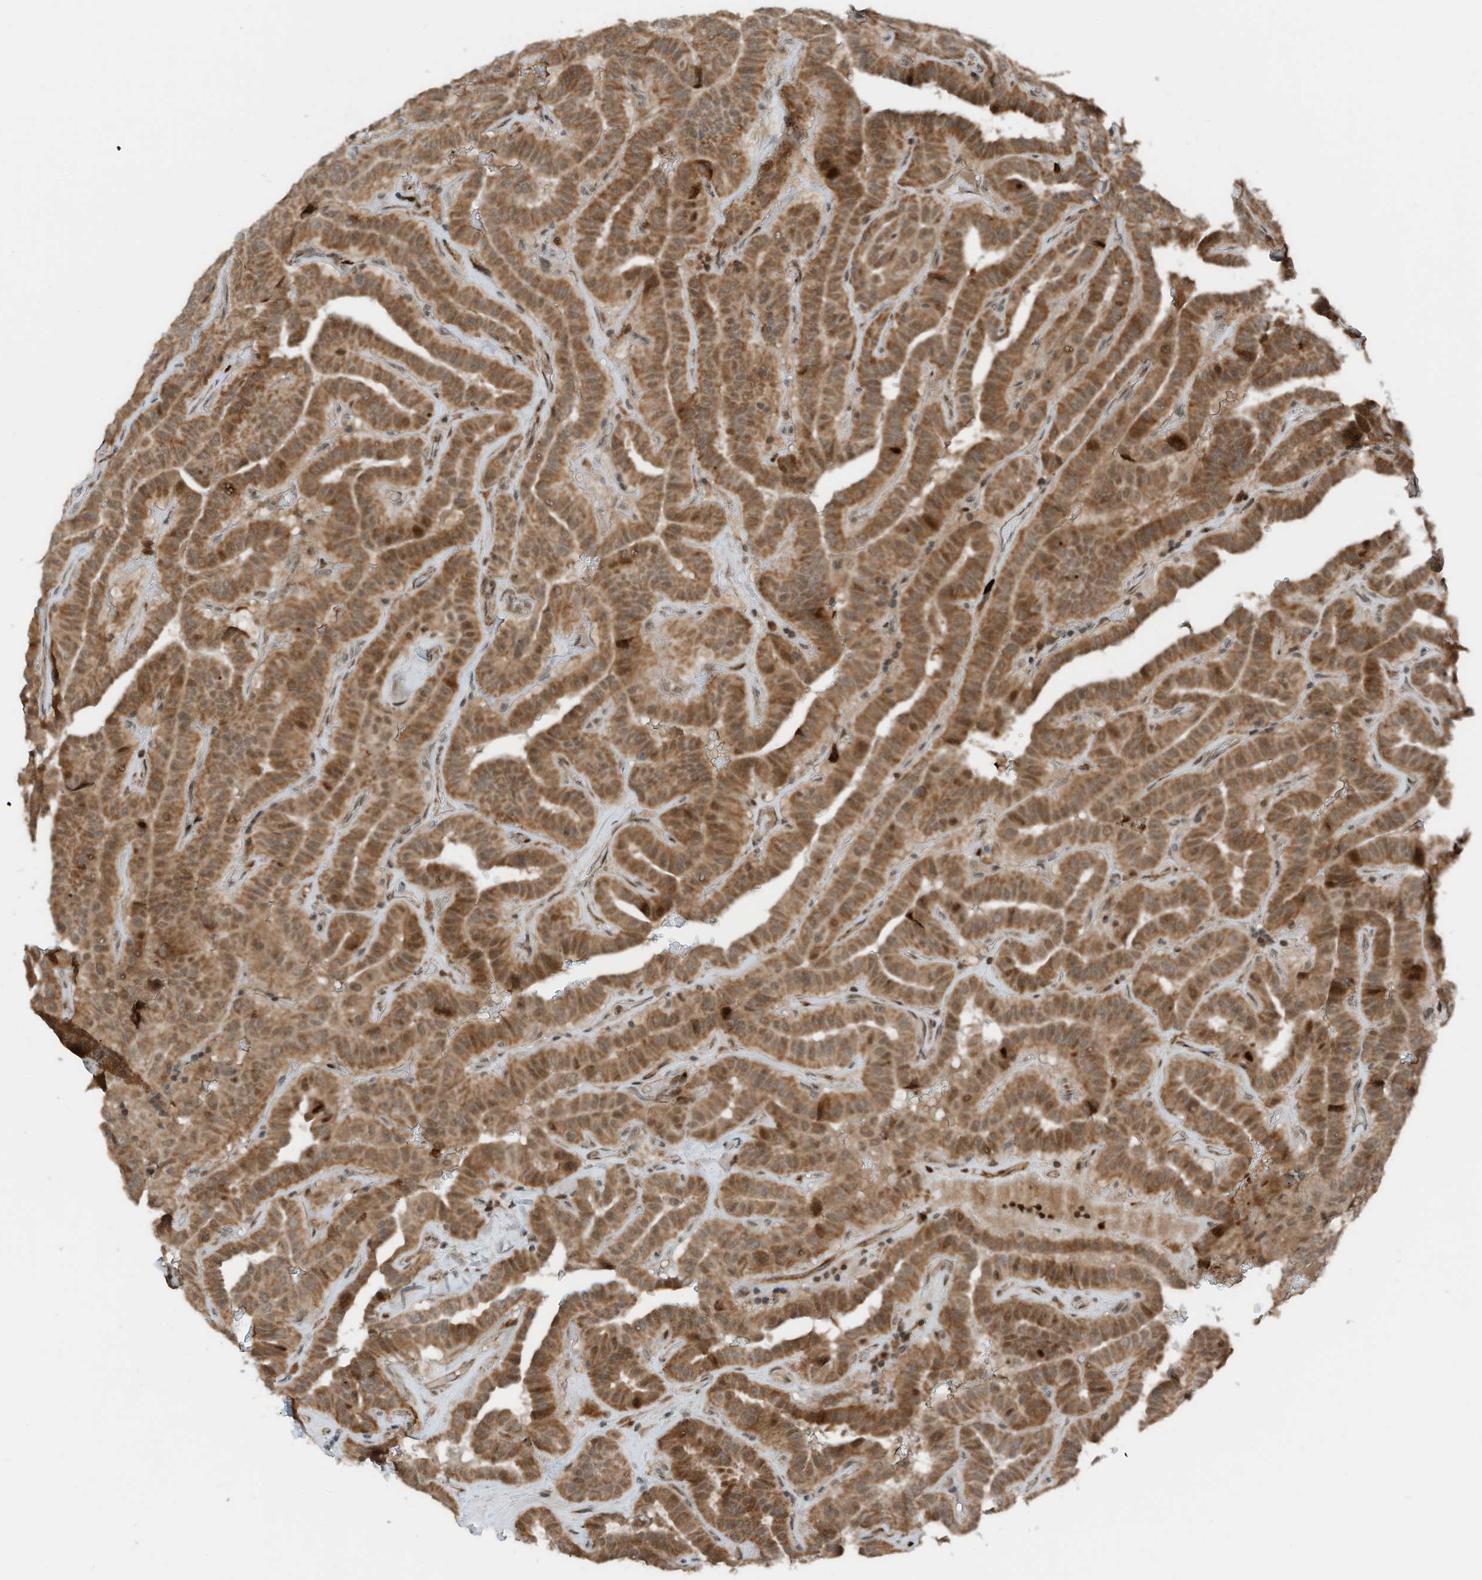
{"staining": {"intensity": "moderate", "quantity": ">75%", "location": "cytoplasmic/membranous,nuclear"}, "tissue": "thyroid cancer", "cell_type": "Tumor cells", "image_type": "cancer", "snomed": [{"axis": "morphology", "description": "Papillary adenocarcinoma, NOS"}, {"axis": "topography", "description": "Thyroid gland"}], "caption": "About >75% of tumor cells in human papillary adenocarcinoma (thyroid) show moderate cytoplasmic/membranous and nuclear protein staining as visualized by brown immunohistochemical staining.", "gene": "RMND1", "patient": {"sex": "male", "age": 77}}